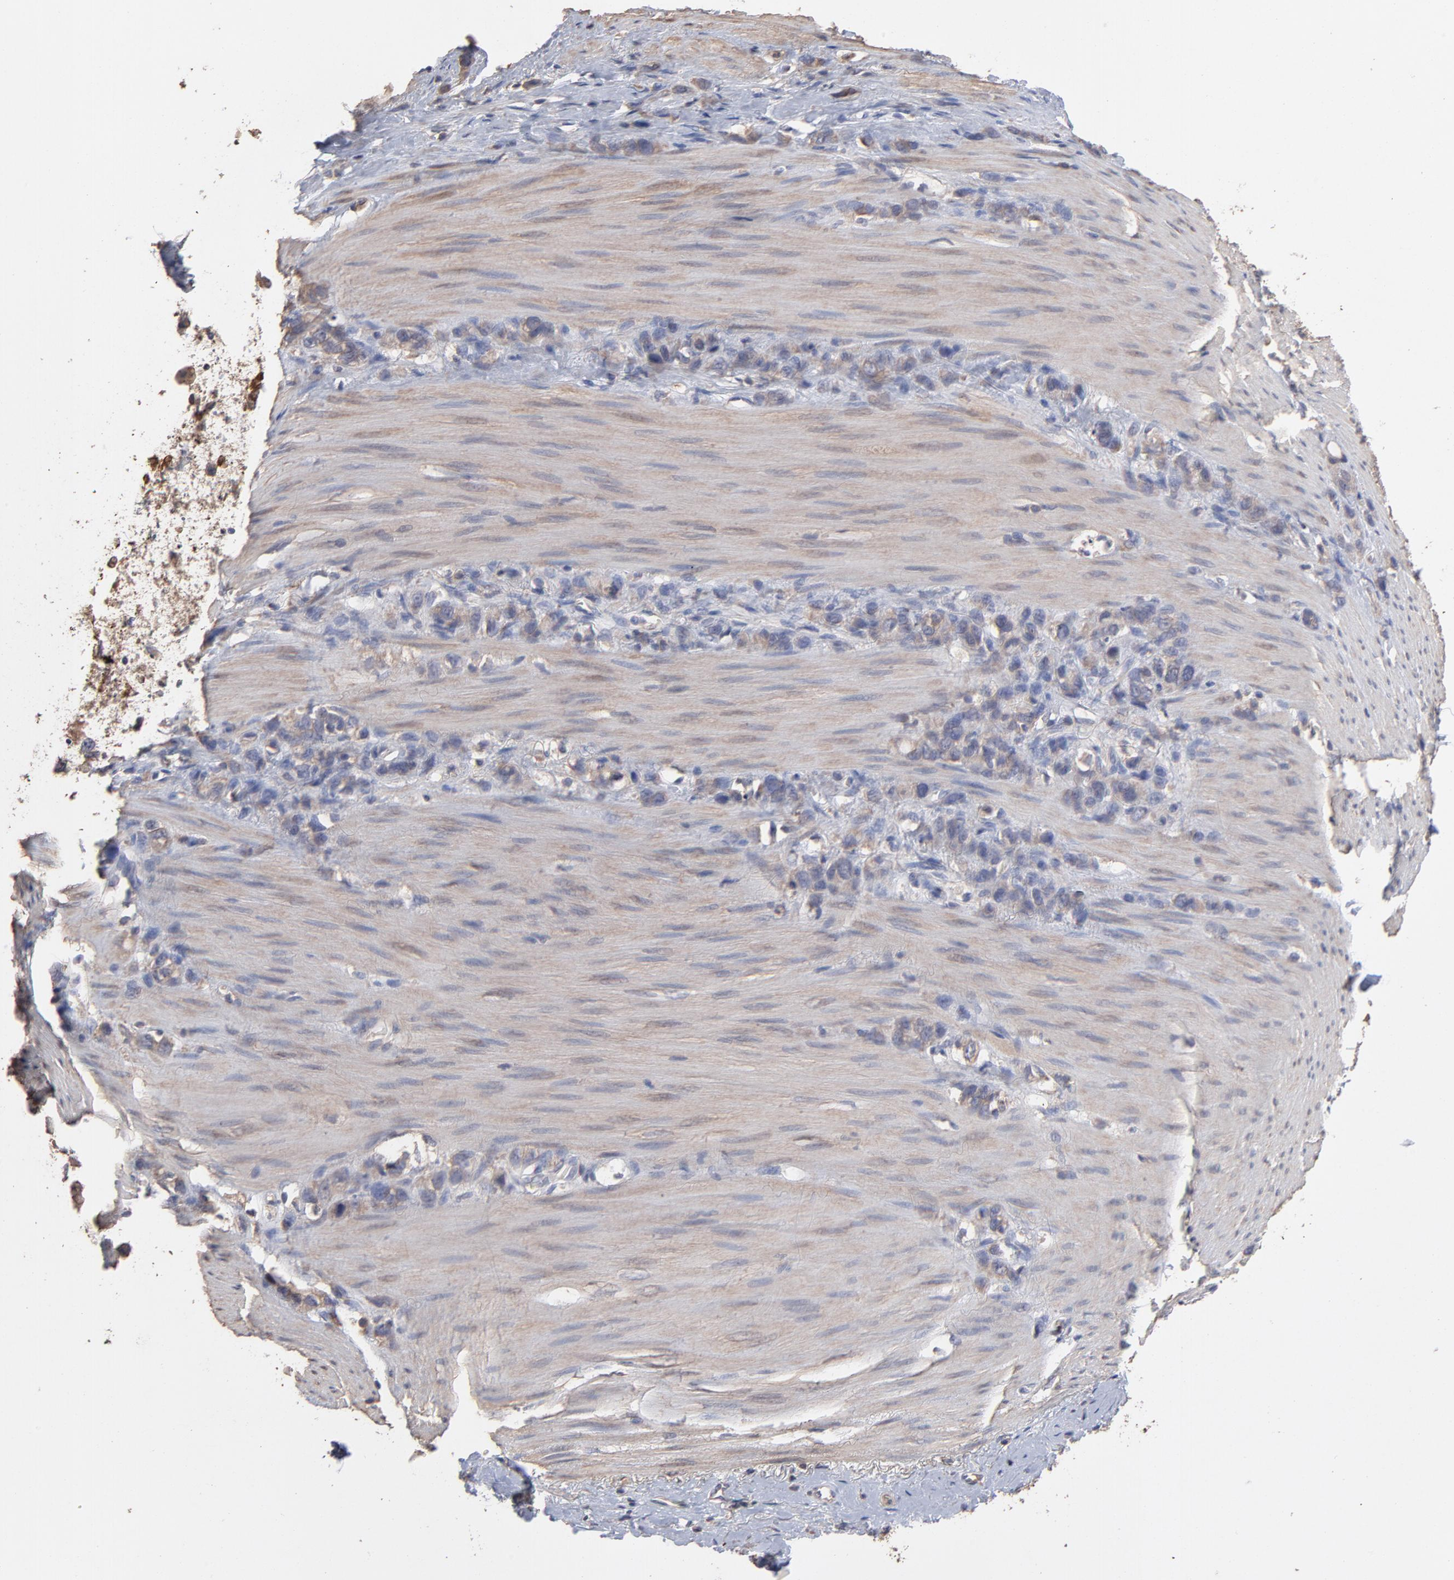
{"staining": {"intensity": "weak", "quantity": ">75%", "location": "cytoplasmic/membranous"}, "tissue": "stomach cancer", "cell_type": "Tumor cells", "image_type": "cancer", "snomed": [{"axis": "morphology", "description": "Normal tissue, NOS"}, {"axis": "morphology", "description": "Adenocarcinoma, NOS"}, {"axis": "morphology", "description": "Adenocarcinoma, High grade"}, {"axis": "topography", "description": "Stomach, upper"}, {"axis": "topography", "description": "Stomach"}], "caption": "Immunohistochemical staining of high-grade adenocarcinoma (stomach) displays weak cytoplasmic/membranous protein expression in about >75% of tumor cells.", "gene": "TANGO2", "patient": {"sex": "female", "age": 65}}